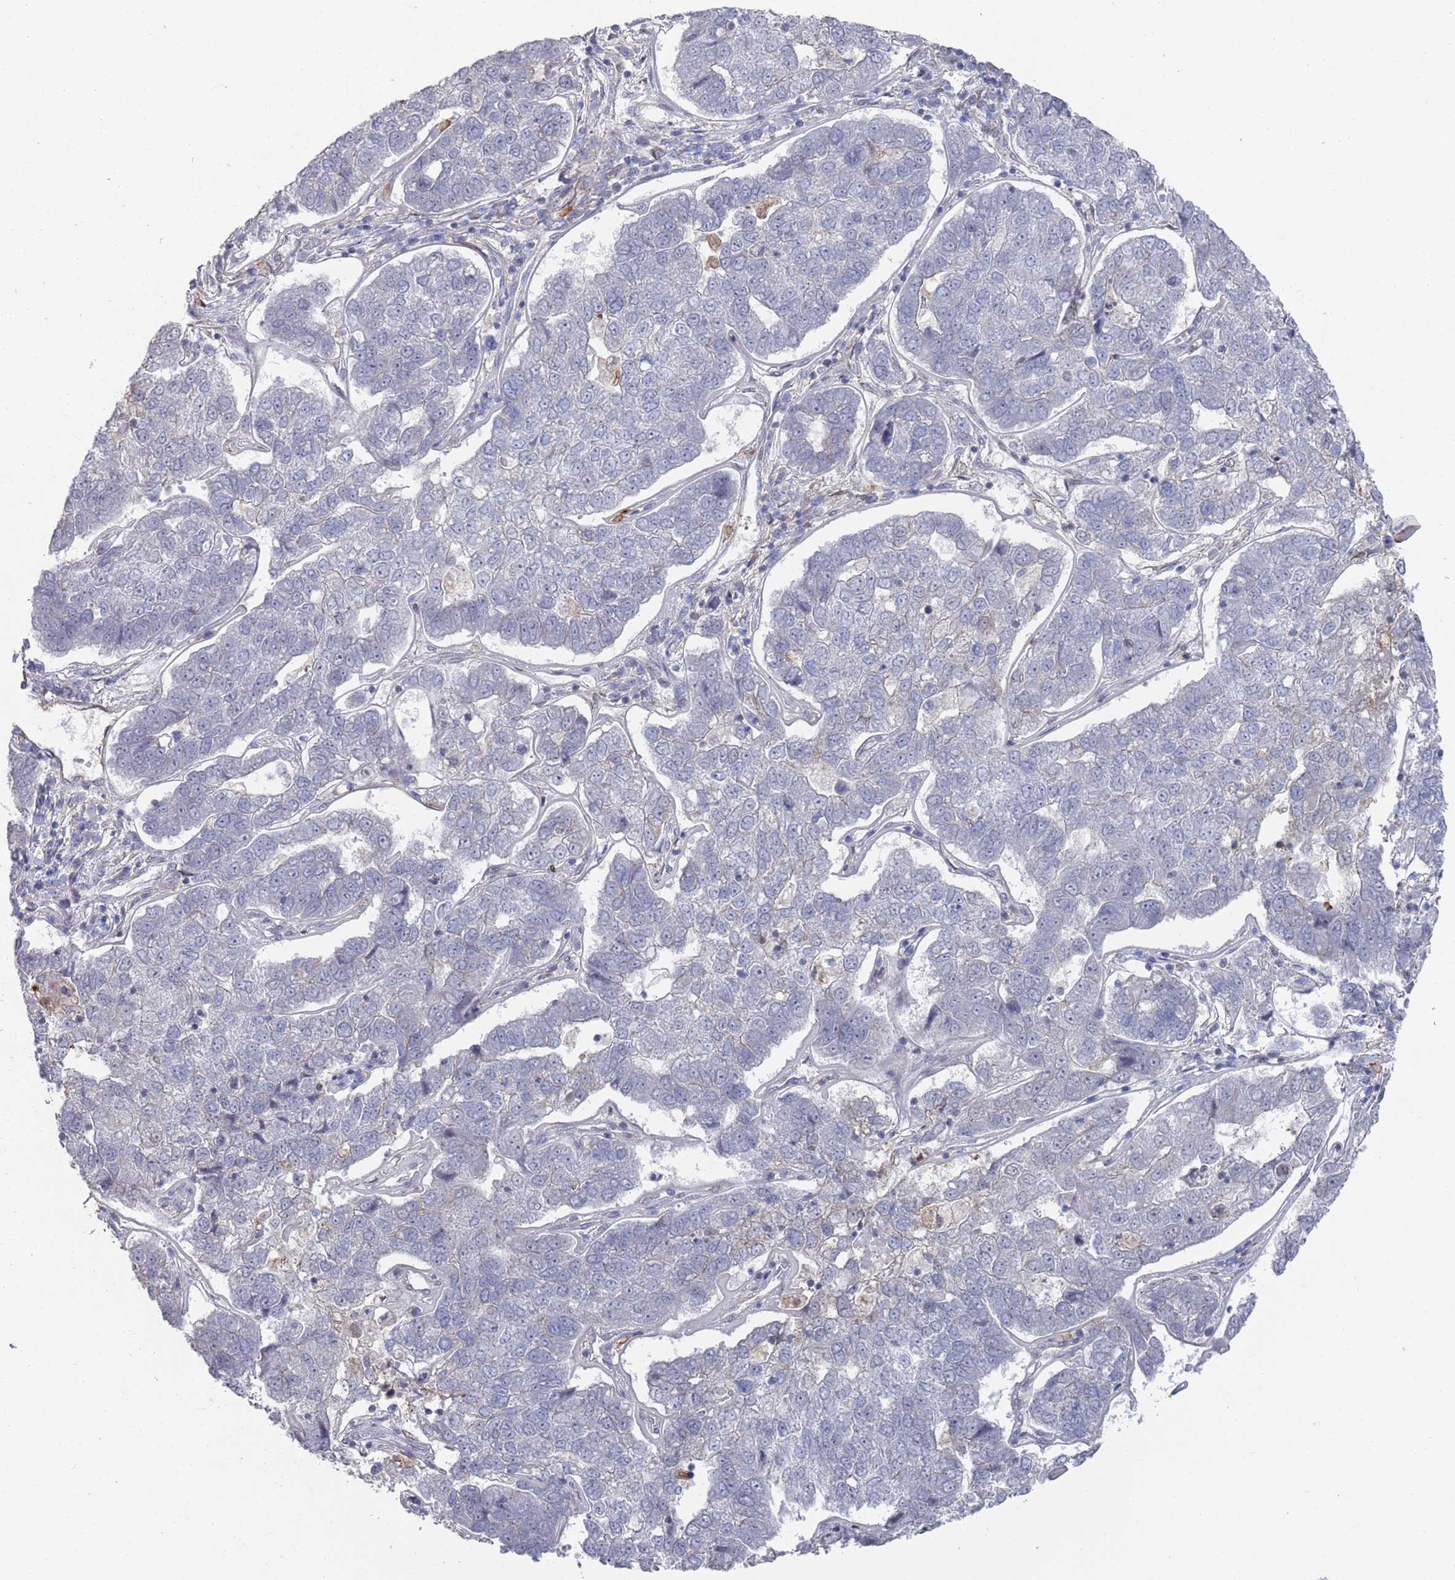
{"staining": {"intensity": "negative", "quantity": "none", "location": "none"}, "tissue": "pancreatic cancer", "cell_type": "Tumor cells", "image_type": "cancer", "snomed": [{"axis": "morphology", "description": "Adenocarcinoma, NOS"}, {"axis": "topography", "description": "Pancreas"}], "caption": "Pancreatic adenocarcinoma was stained to show a protein in brown. There is no significant positivity in tumor cells. Nuclei are stained in blue.", "gene": "DGKD", "patient": {"sex": "female", "age": 61}}